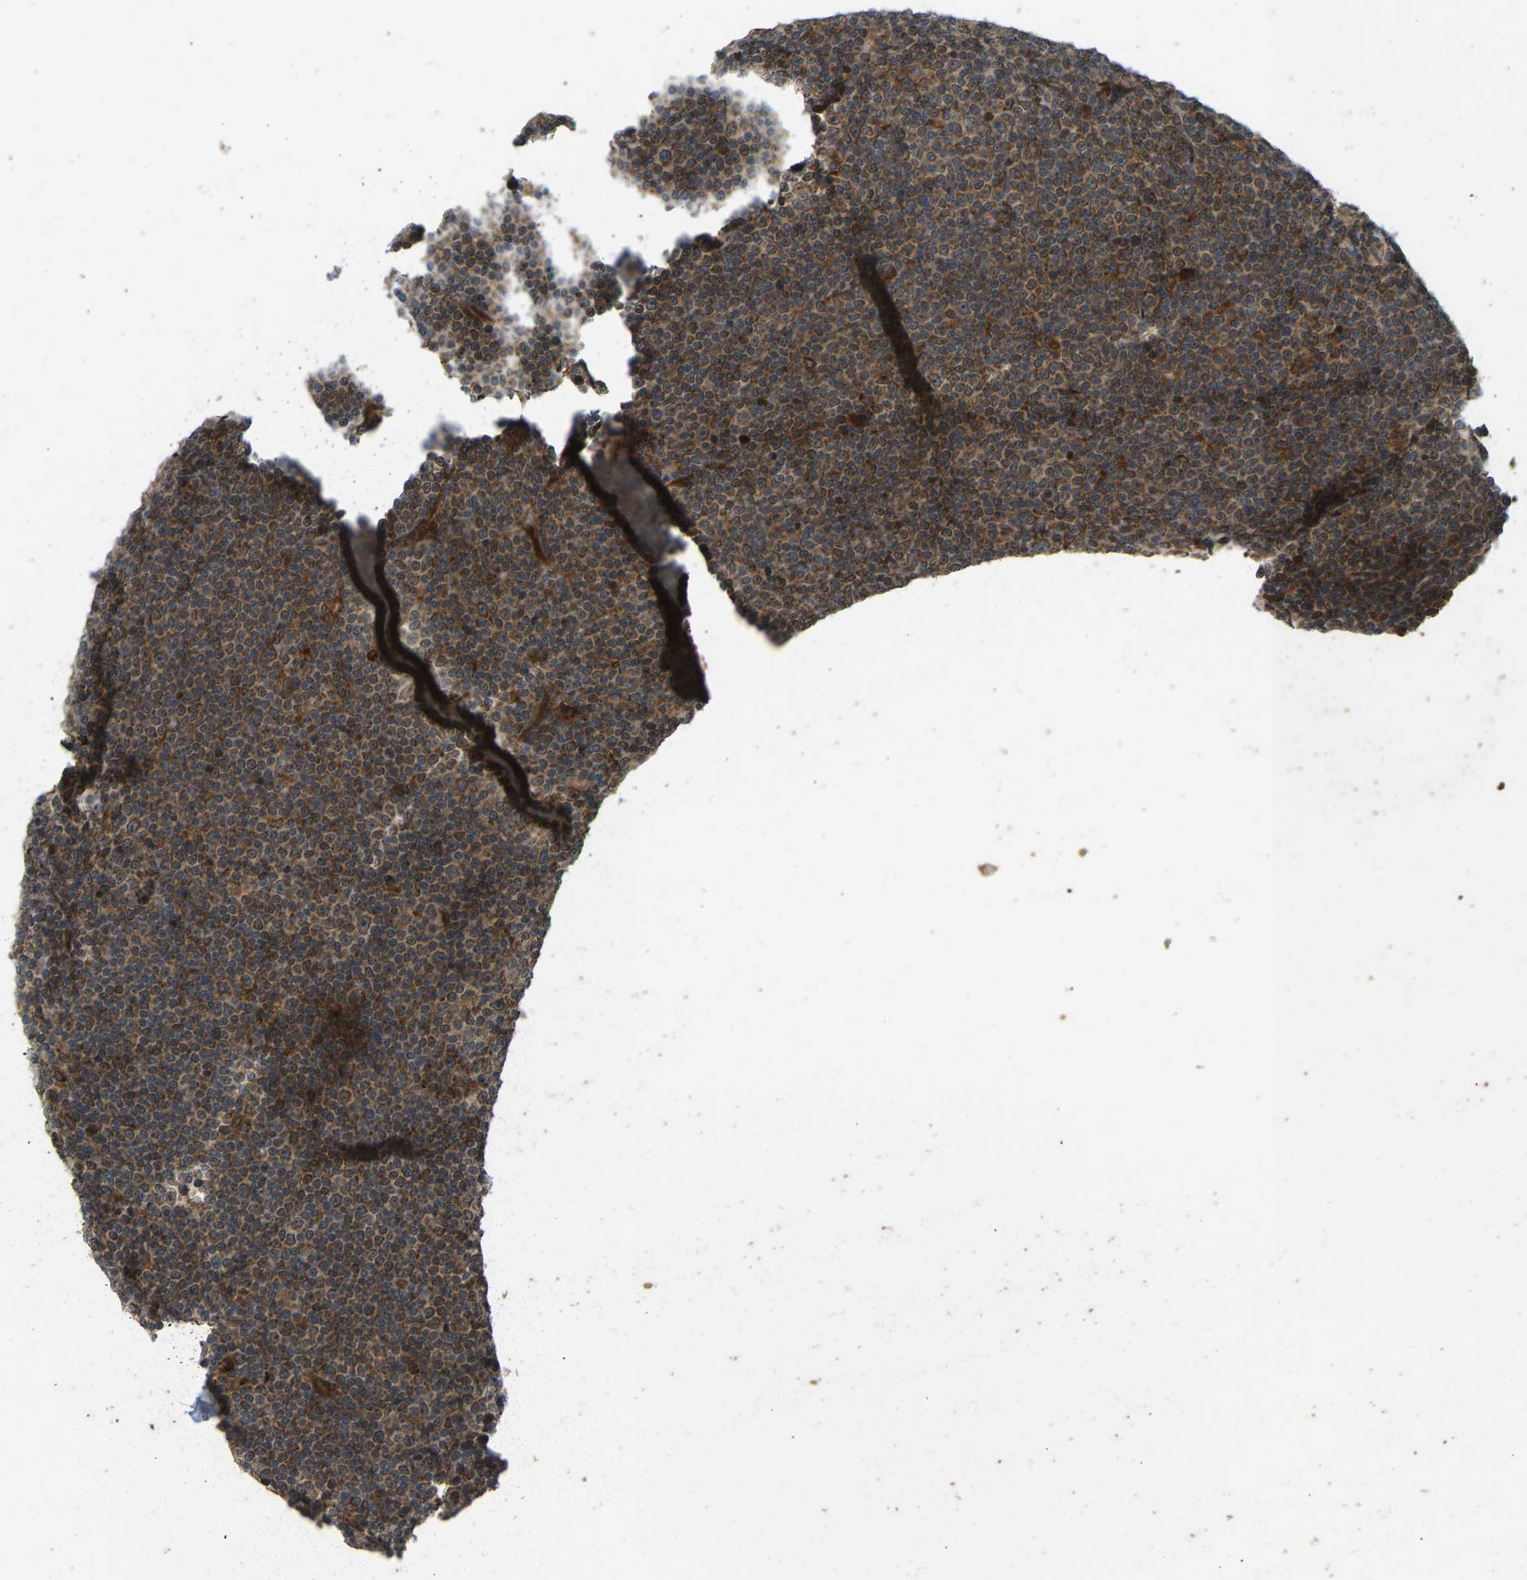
{"staining": {"intensity": "moderate", "quantity": ">75%", "location": "cytoplasmic/membranous"}, "tissue": "lymphoma", "cell_type": "Tumor cells", "image_type": "cancer", "snomed": [{"axis": "morphology", "description": "Malignant lymphoma, non-Hodgkin's type, Low grade"}, {"axis": "topography", "description": "Lymph node"}], "caption": "Low-grade malignant lymphoma, non-Hodgkin's type stained with DAB (3,3'-diaminobenzidine) immunohistochemistry (IHC) exhibits medium levels of moderate cytoplasmic/membranous staining in about >75% of tumor cells.", "gene": "RPN2", "patient": {"sex": "female", "age": 67}}